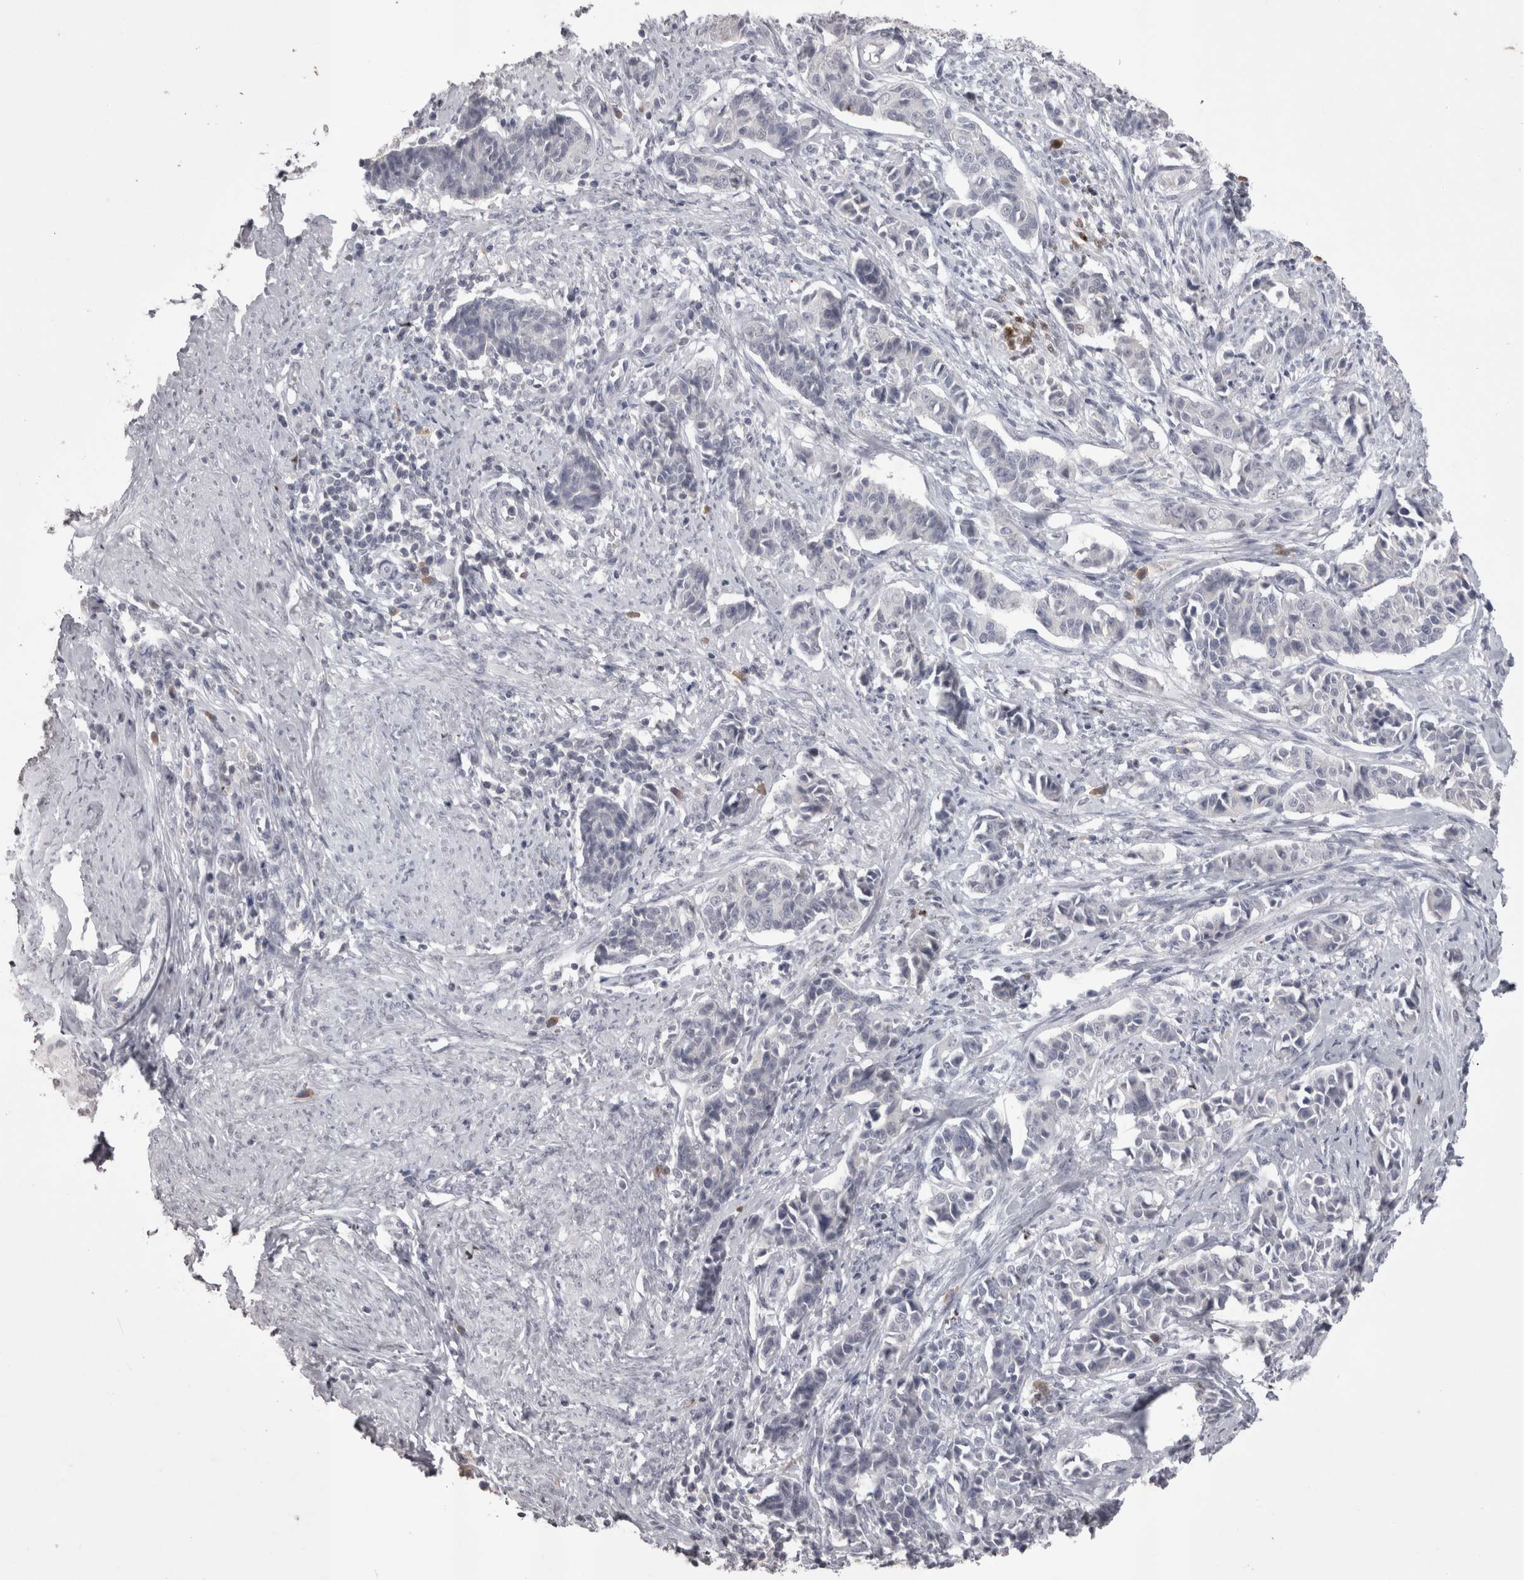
{"staining": {"intensity": "negative", "quantity": "none", "location": "none"}, "tissue": "cervical cancer", "cell_type": "Tumor cells", "image_type": "cancer", "snomed": [{"axis": "morphology", "description": "Normal tissue, NOS"}, {"axis": "morphology", "description": "Squamous cell carcinoma, NOS"}, {"axis": "topography", "description": "Cervix"}], "caption": "The image reveals no staining of tumor cells in cervical cancer (squamous cell carcinoma).", "gene": "LAX1", "patient": {"sex": "female", "age": 35}}